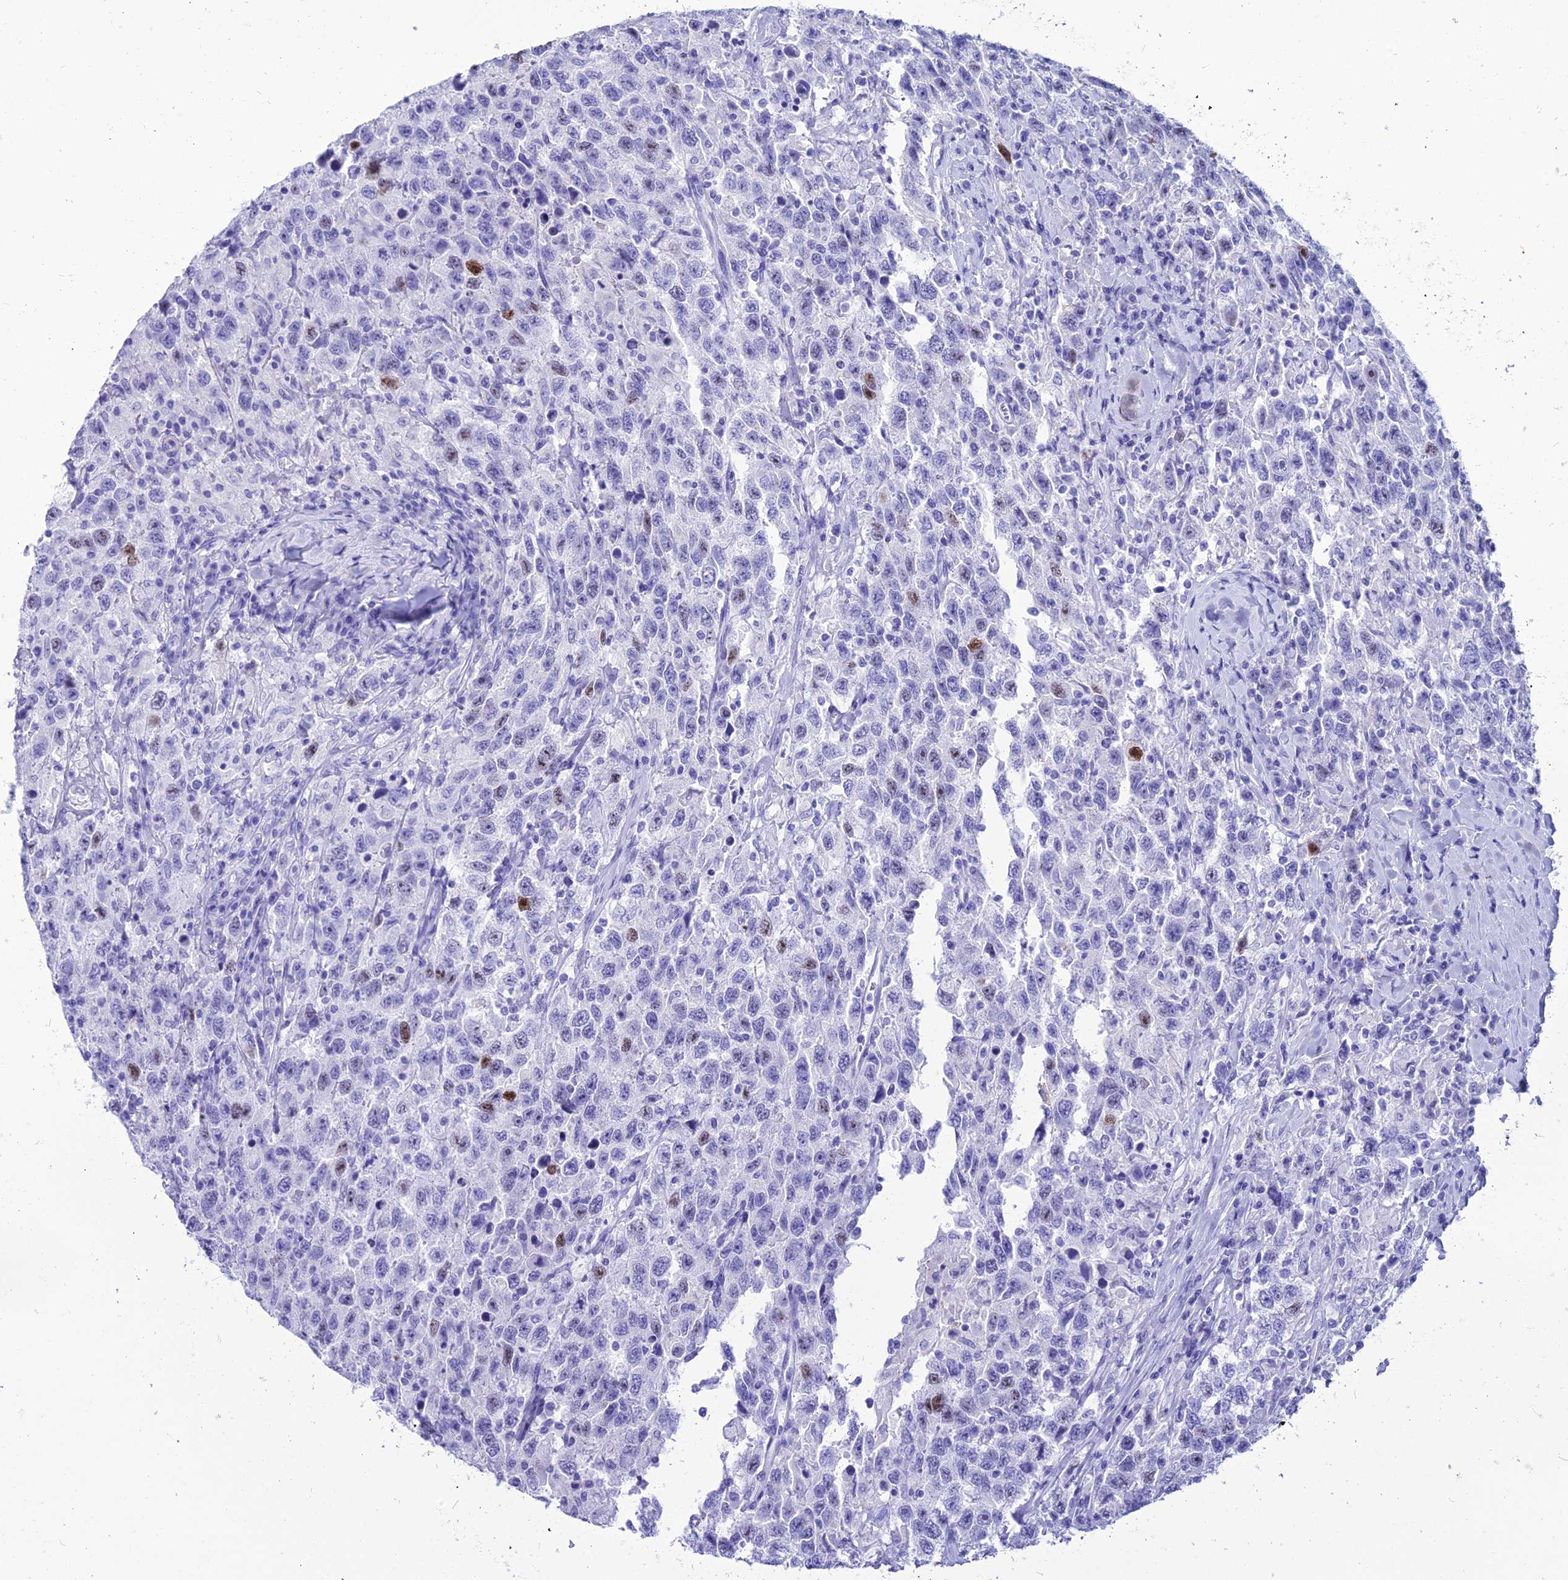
{"staining": {"intensity": "strong", "quantity": "<25%", "location": "nuclear"}, "tissue": "testis cancer", "cell_type": "Tumor cells", "image_type": "cancer", "snomed": [{"axis": "morphology", "description": "Seminoma, NOS"}, {"axis": "topography", "description": "Testis"}], "caption": "Protein staining of seminoma (testis) tissue exhibits strong nuclear expression in about <25% of tumor cells.", "gene": "PNMA5", "patient": {"sex": "male", "age": 65}}